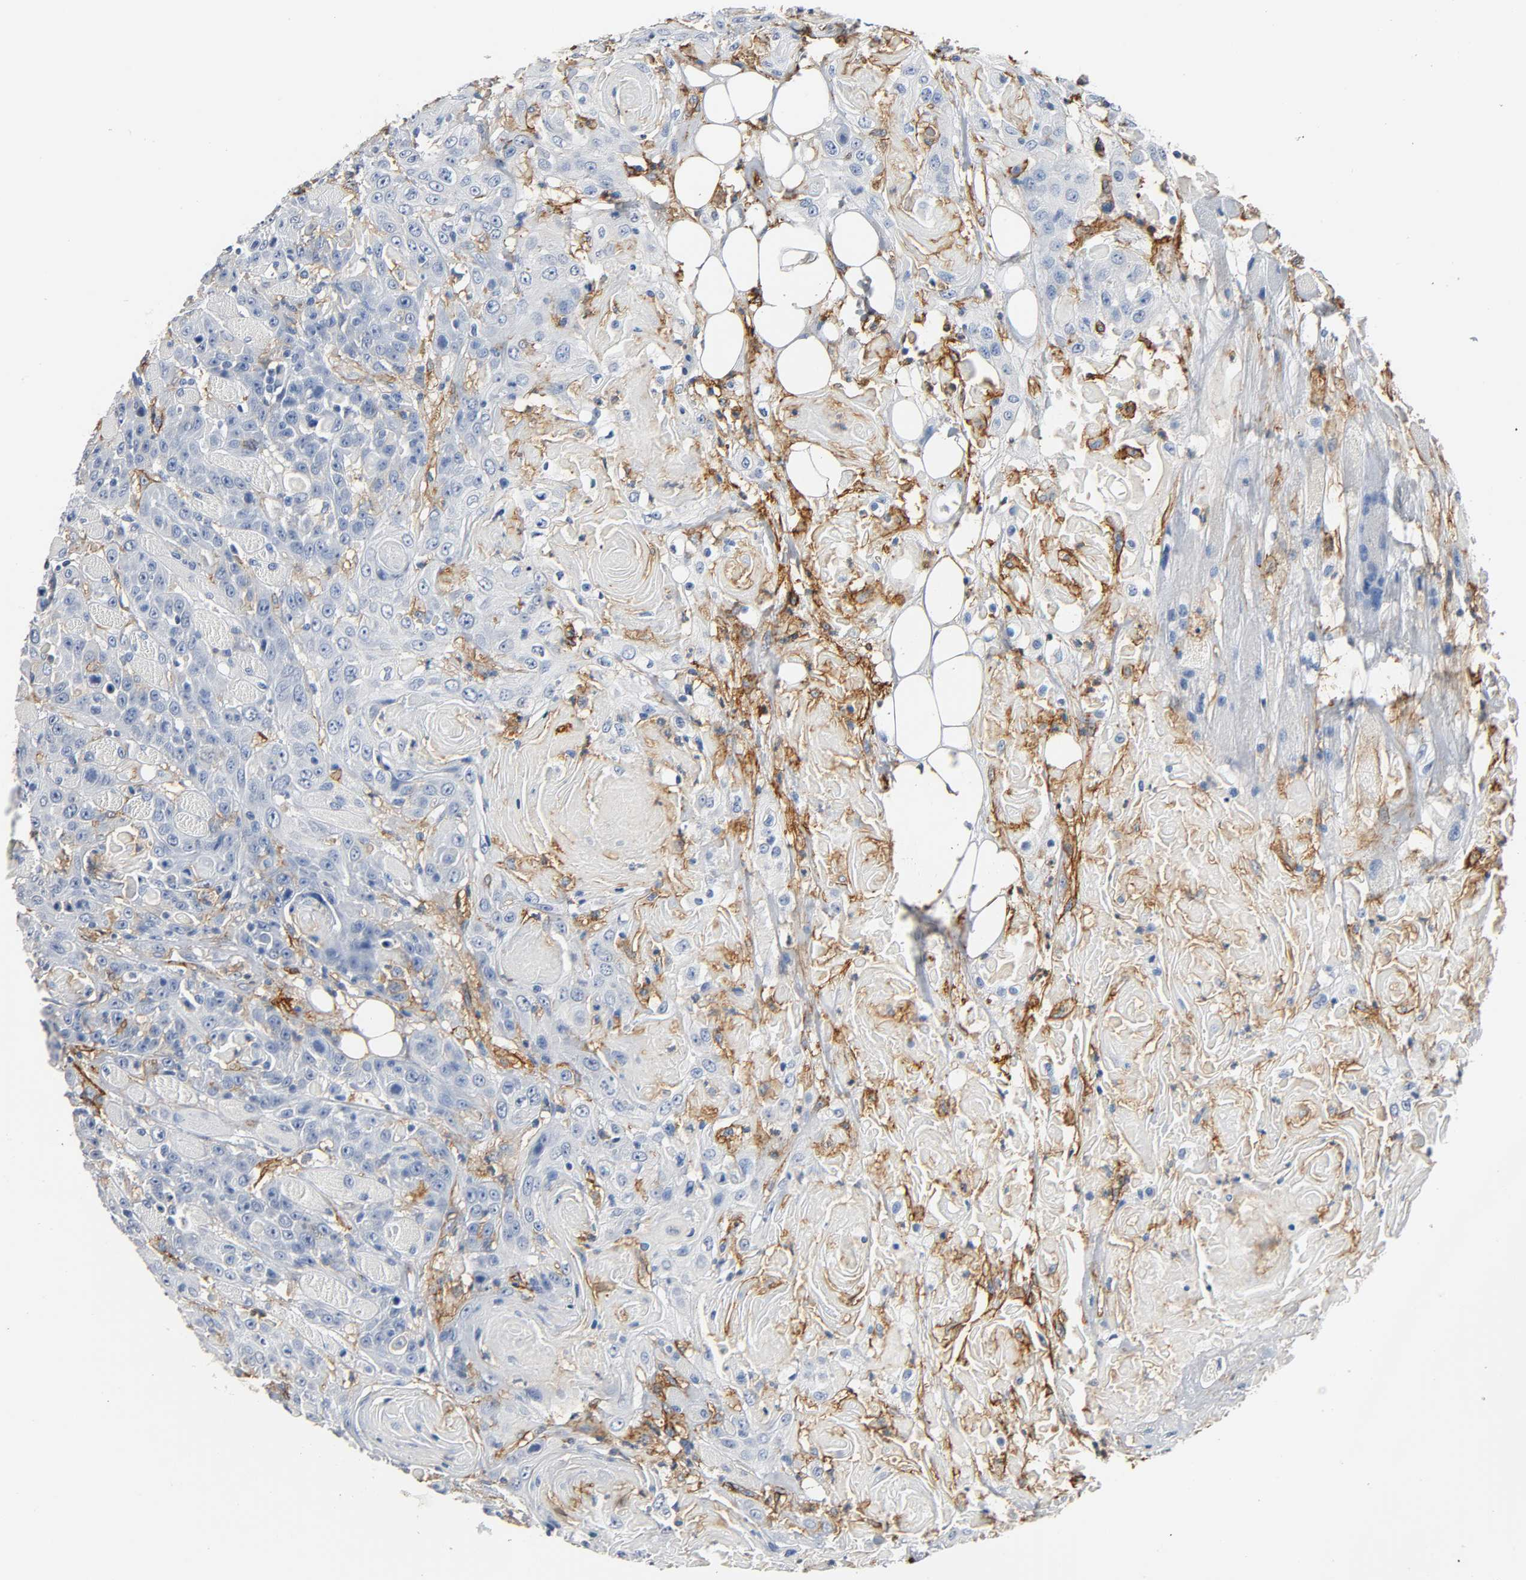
{"staining": {"intensity": "negative", "quantity": "none", "location": "none"}, "tissue": "head and neck cancer", "cell_type": "Tumor cells", "image_type": "cancer", "snomed": [{"axis": "morphology", "description": "Squamous cell carcinoma, NOS"}, {"axis": "topography", "description": "Head-Neck"}], "caption": "Squamous cell carcinoma (head and neck) was stained to show a protein in brown. There is no significant staining in tumor cells.", "gene": "ANPEP", "patient": {"sex": "female", "age": 84}}